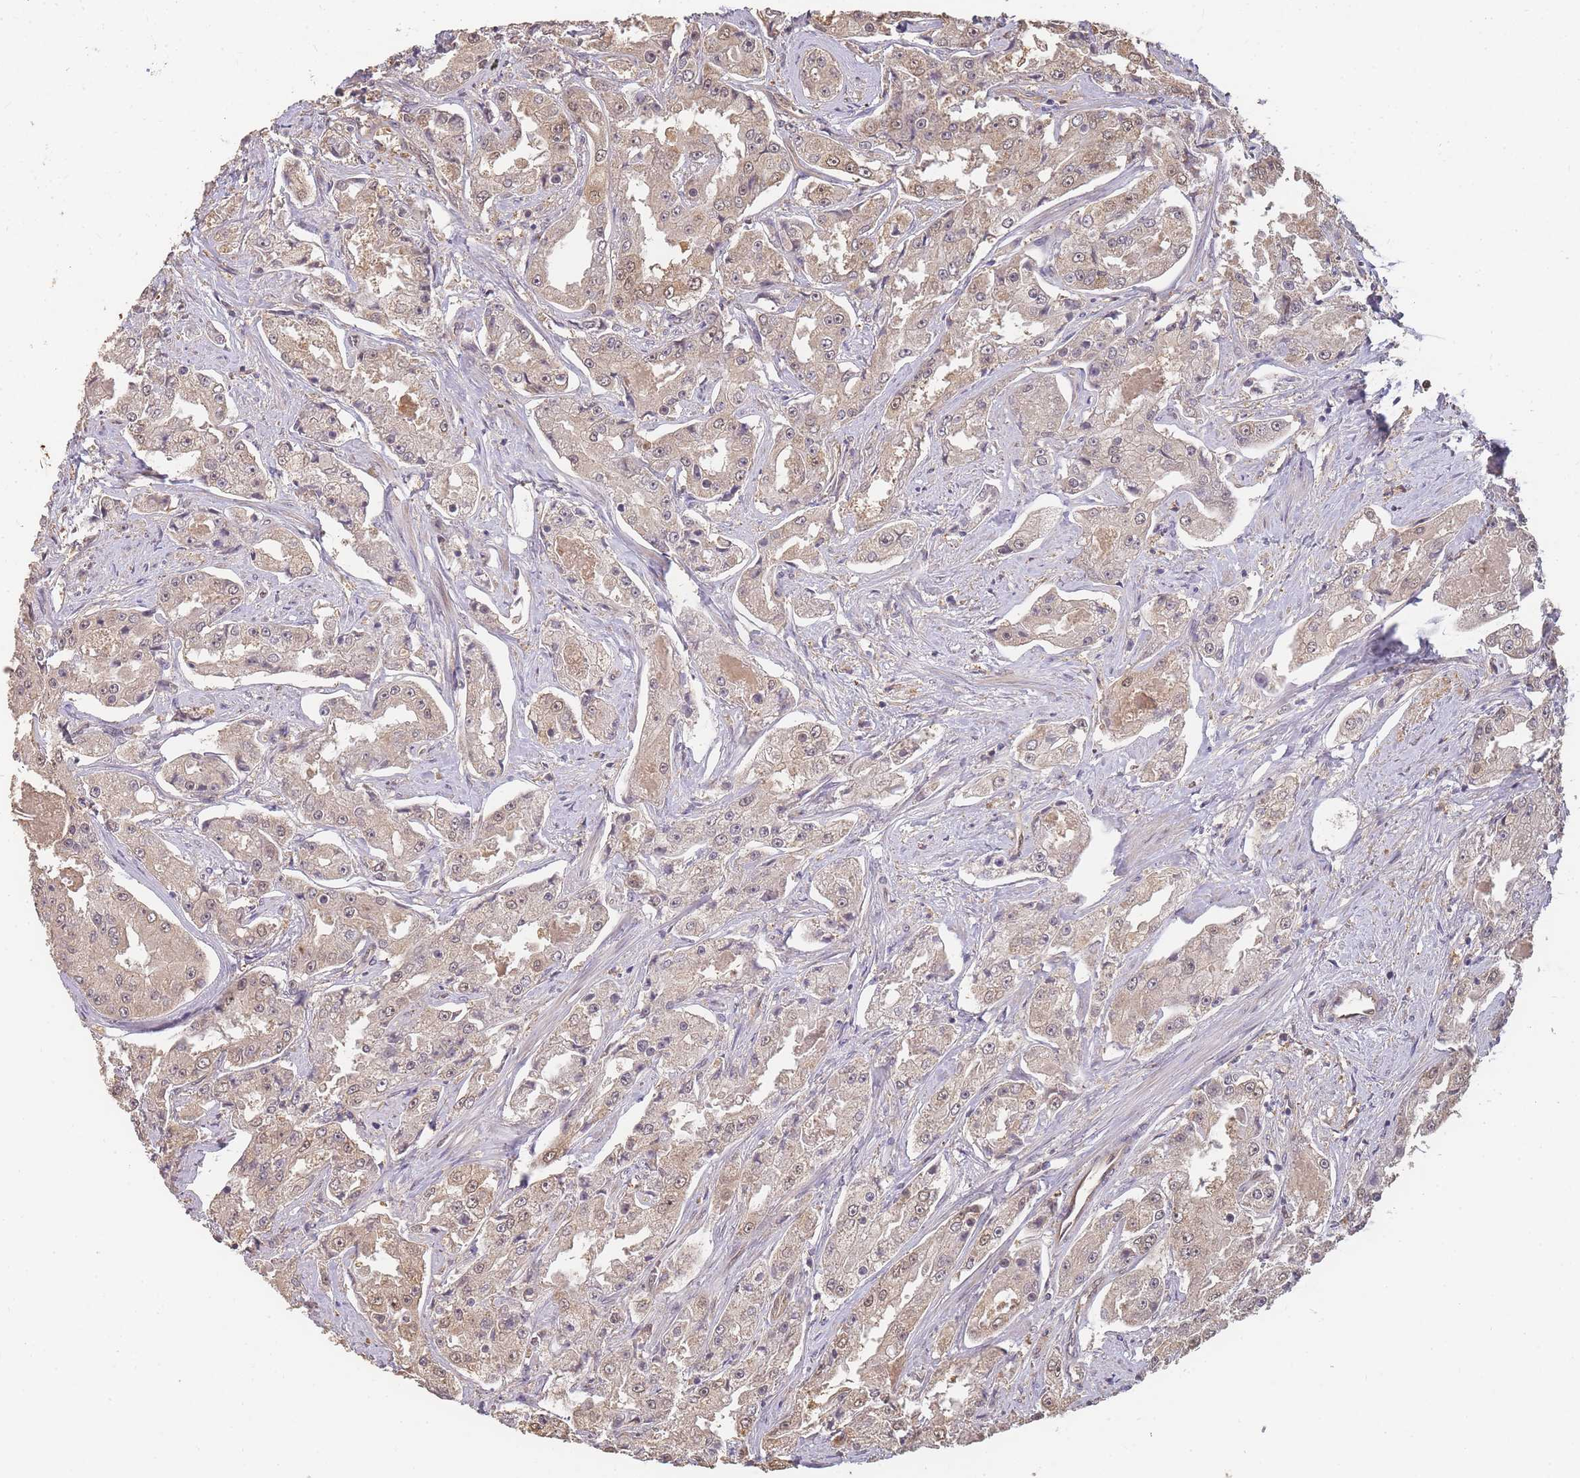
{"staining": {"intensity": "moderate", "quantity": ">75%", "location": "cytoplasmic/membranous,nuclear"}, "tissue": "prostate cancer", "cell_type": "Tumor cells", "image_type": "cancer", "snomed": [{"axis": "morphology", "description": "Adenocarcinoma, High grade"}, {"axis": "topography", "description": "Prostate"}], "caption": "A high-resolution photomicrograph shows IHC staining of prostate cancer (adenocarcinoma (high-grade)), which reveals moderate cytoplasmic/membranous and nuclear expression in about >75% of tumor cells.", "gene": "CDKN2AIPNL", "patient": {"sex": "male", "age": 73}}